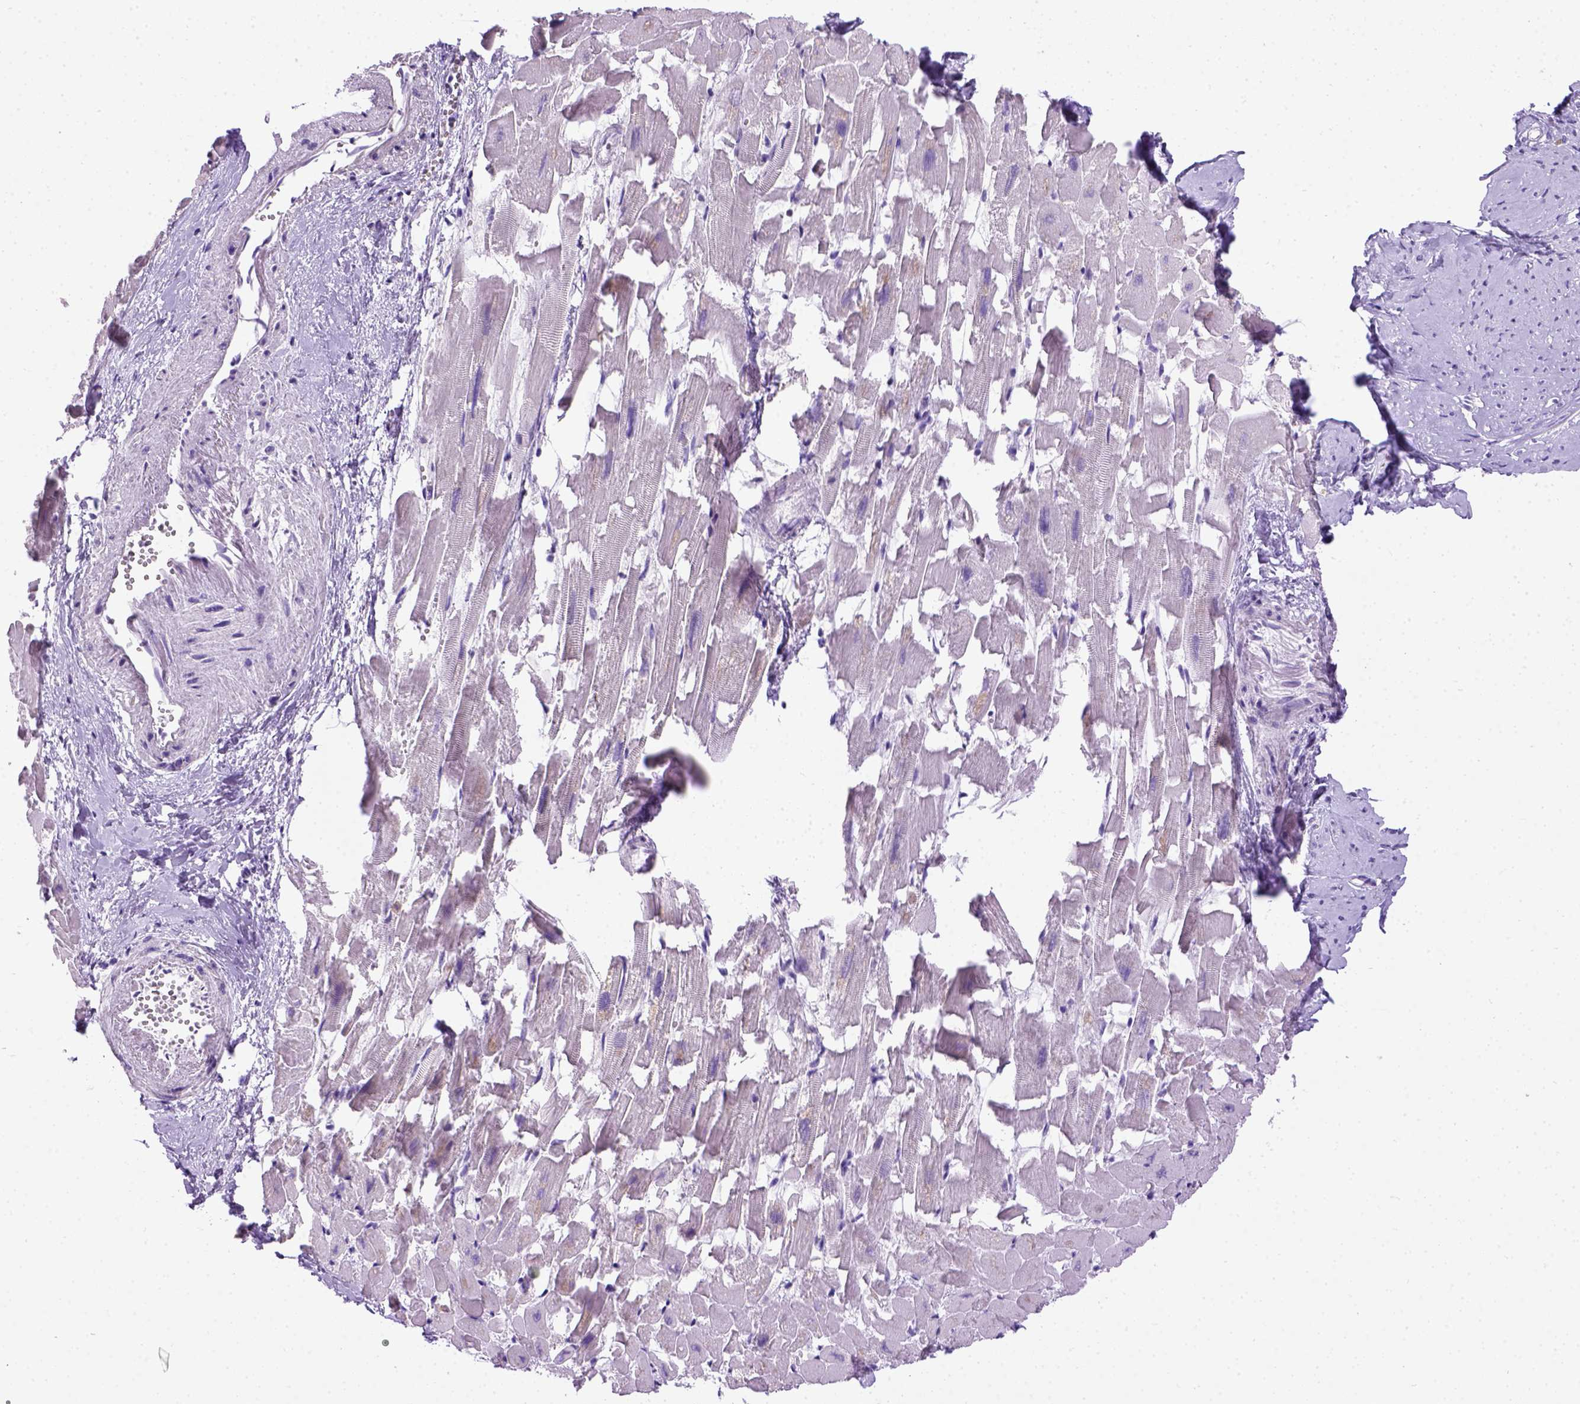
{"staining": {"intensity": "negative", "quantity": "none", "location": "none"}, "tissue": "heart muscle", "cell_type": "Cardiomyocytes", "image_type": "normal", "snomed": [{"axis": "morphology", "description": "Normal tissue, NOS"}, {"axis": "topography", "description": "Heart"}], "caption": "This is an immunohistochemistry photomicrograph of benign human heart muscle. There is no staining in cardiomyocytes.", "gene": "ITGAX", "patient": {"sex": "female", "age": 64}}